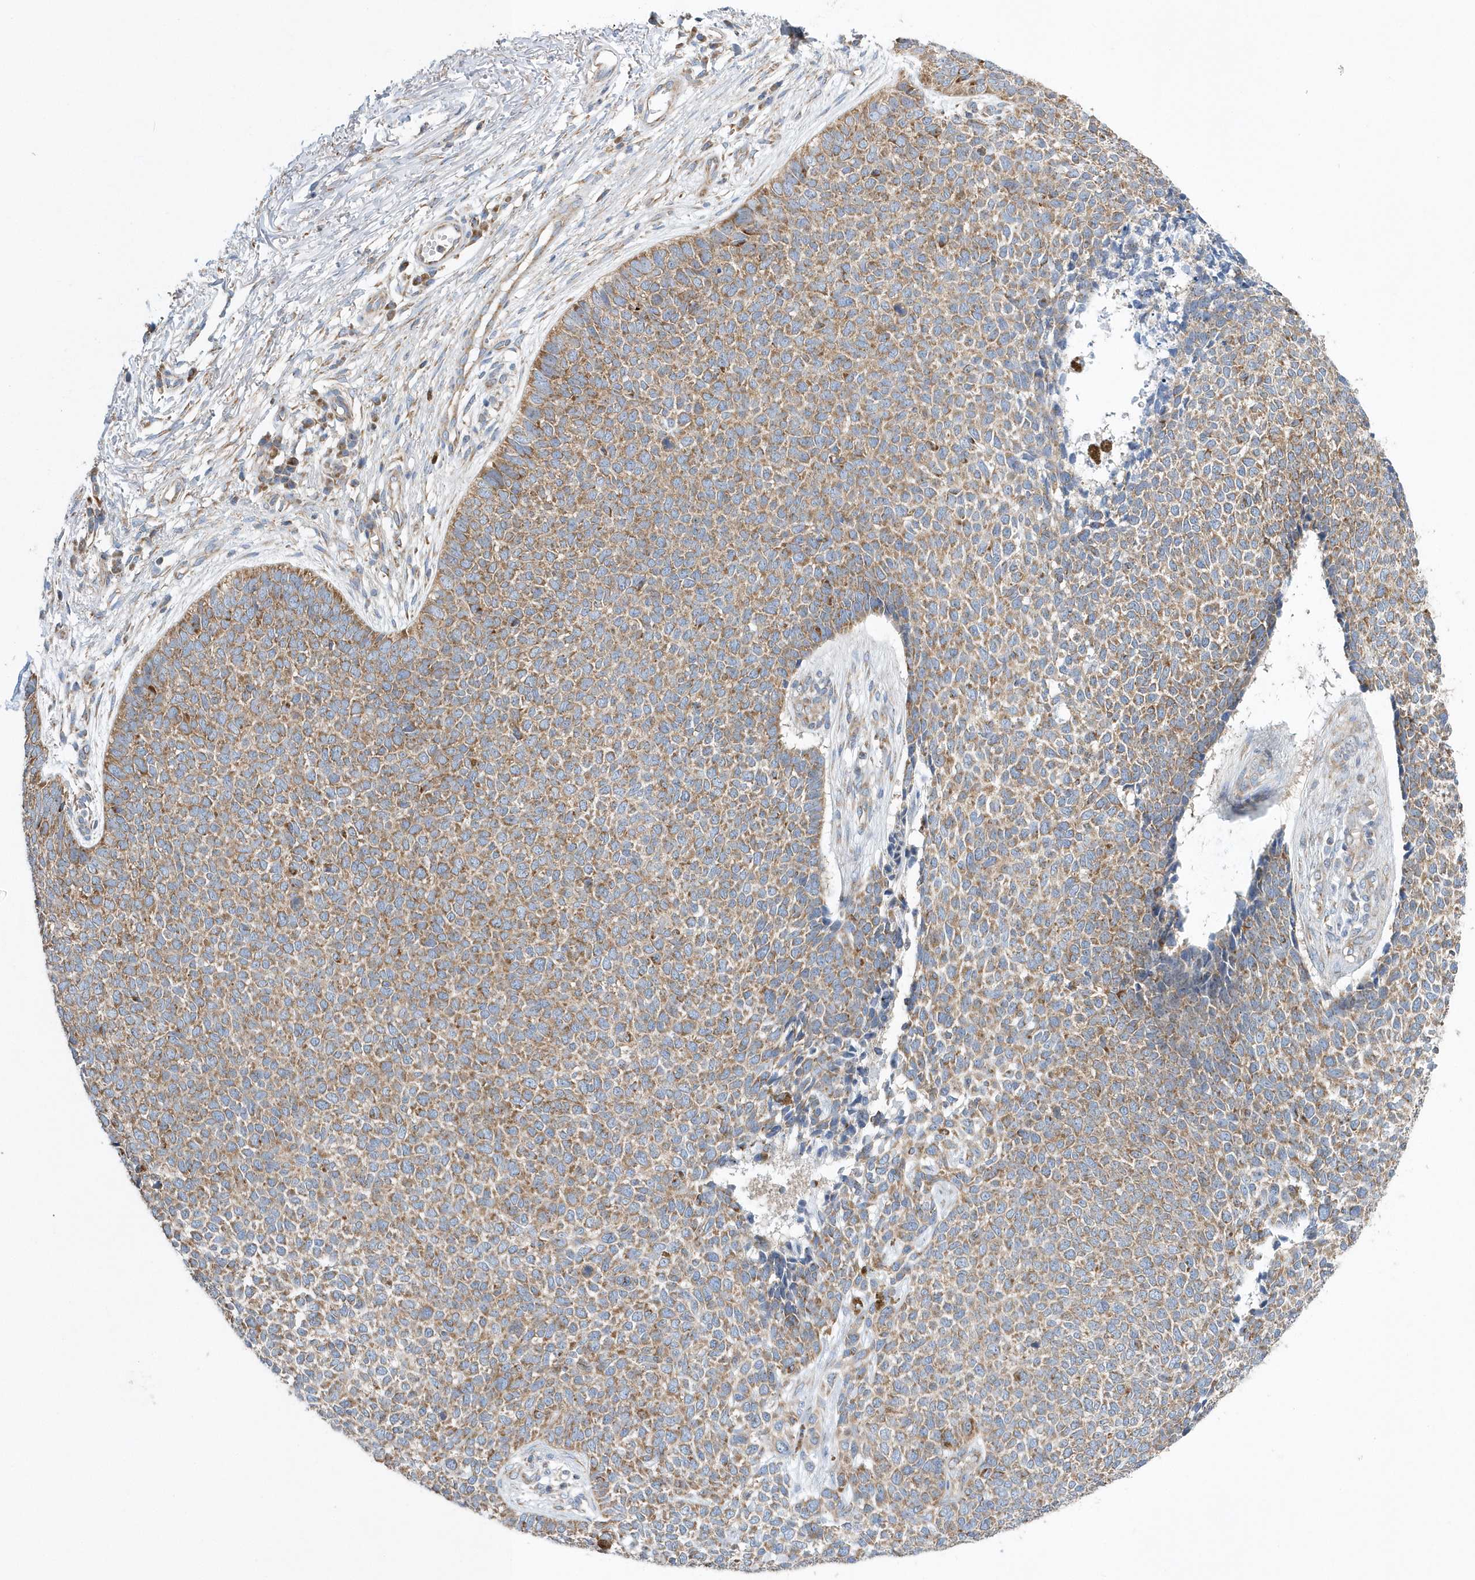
{"staining": {"intensity": "moderate", "quantity": ">75%", "location": "cytoplasmic/membranous"}, "tissue": "skin cancer", "cell_type": "Tumor cells", "image_type": "cancer", "snomed": [{"axis": "morphology", "description": "Basal cell carcinoma"}, {"axis": "topography", "description": "Skin"}], "caption": "An IHC image of neoplastic tissue is shown. Protein staining in brown labels moderate cytoplasmic/membranous positivity in basal cell carcinoma (skin) within tumor cells. The protein of interest is stained brown, and the nuclei are stained in blue (DAB (3,3'-diaminobenzidine) IHC with brightfield microscopy, high magnification).", "gene": "SPATA5", "patient": {"sex": "female", "age": 84}}